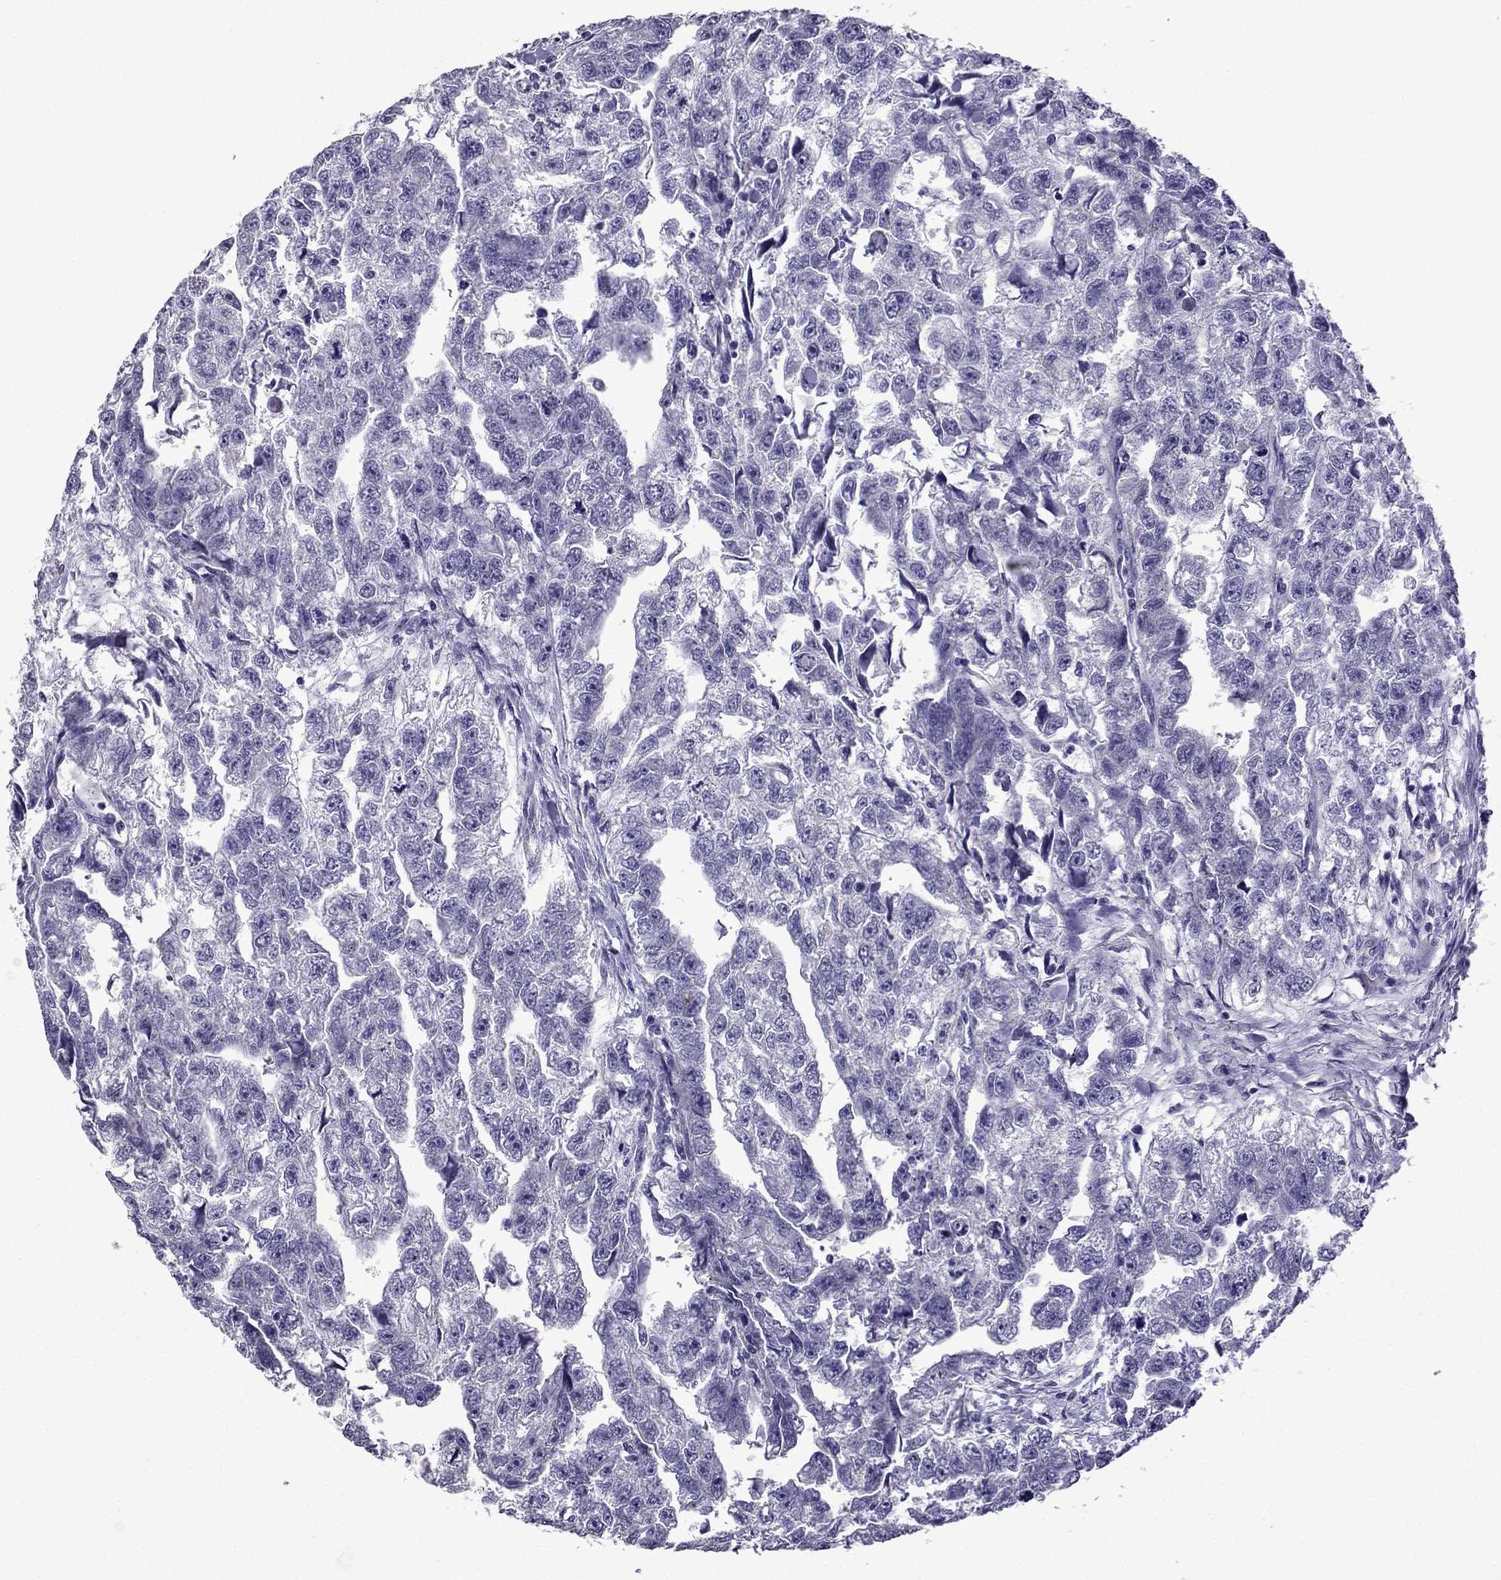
{"staining": {"intensity": "negative", "quantity": "none", "location": "none"}, "tissue": "testis cancer", "cell_type": "Tumor cells", "image_type": "cancer", "snomed": [{"axis": "morphology", "description": "Carcinoma, Embryonal, NOS"}, {"axis": "morphology", "description": "Teratoma, malignant, NOS"}, {"axis": "topography", "description": "Testis"}], "caption": "IHC of human testis cancer (embryonal carcinoma) displays no staining in tumor cells.", "gene": "TTN", "patient": {"sex": "male", "age": 44}}